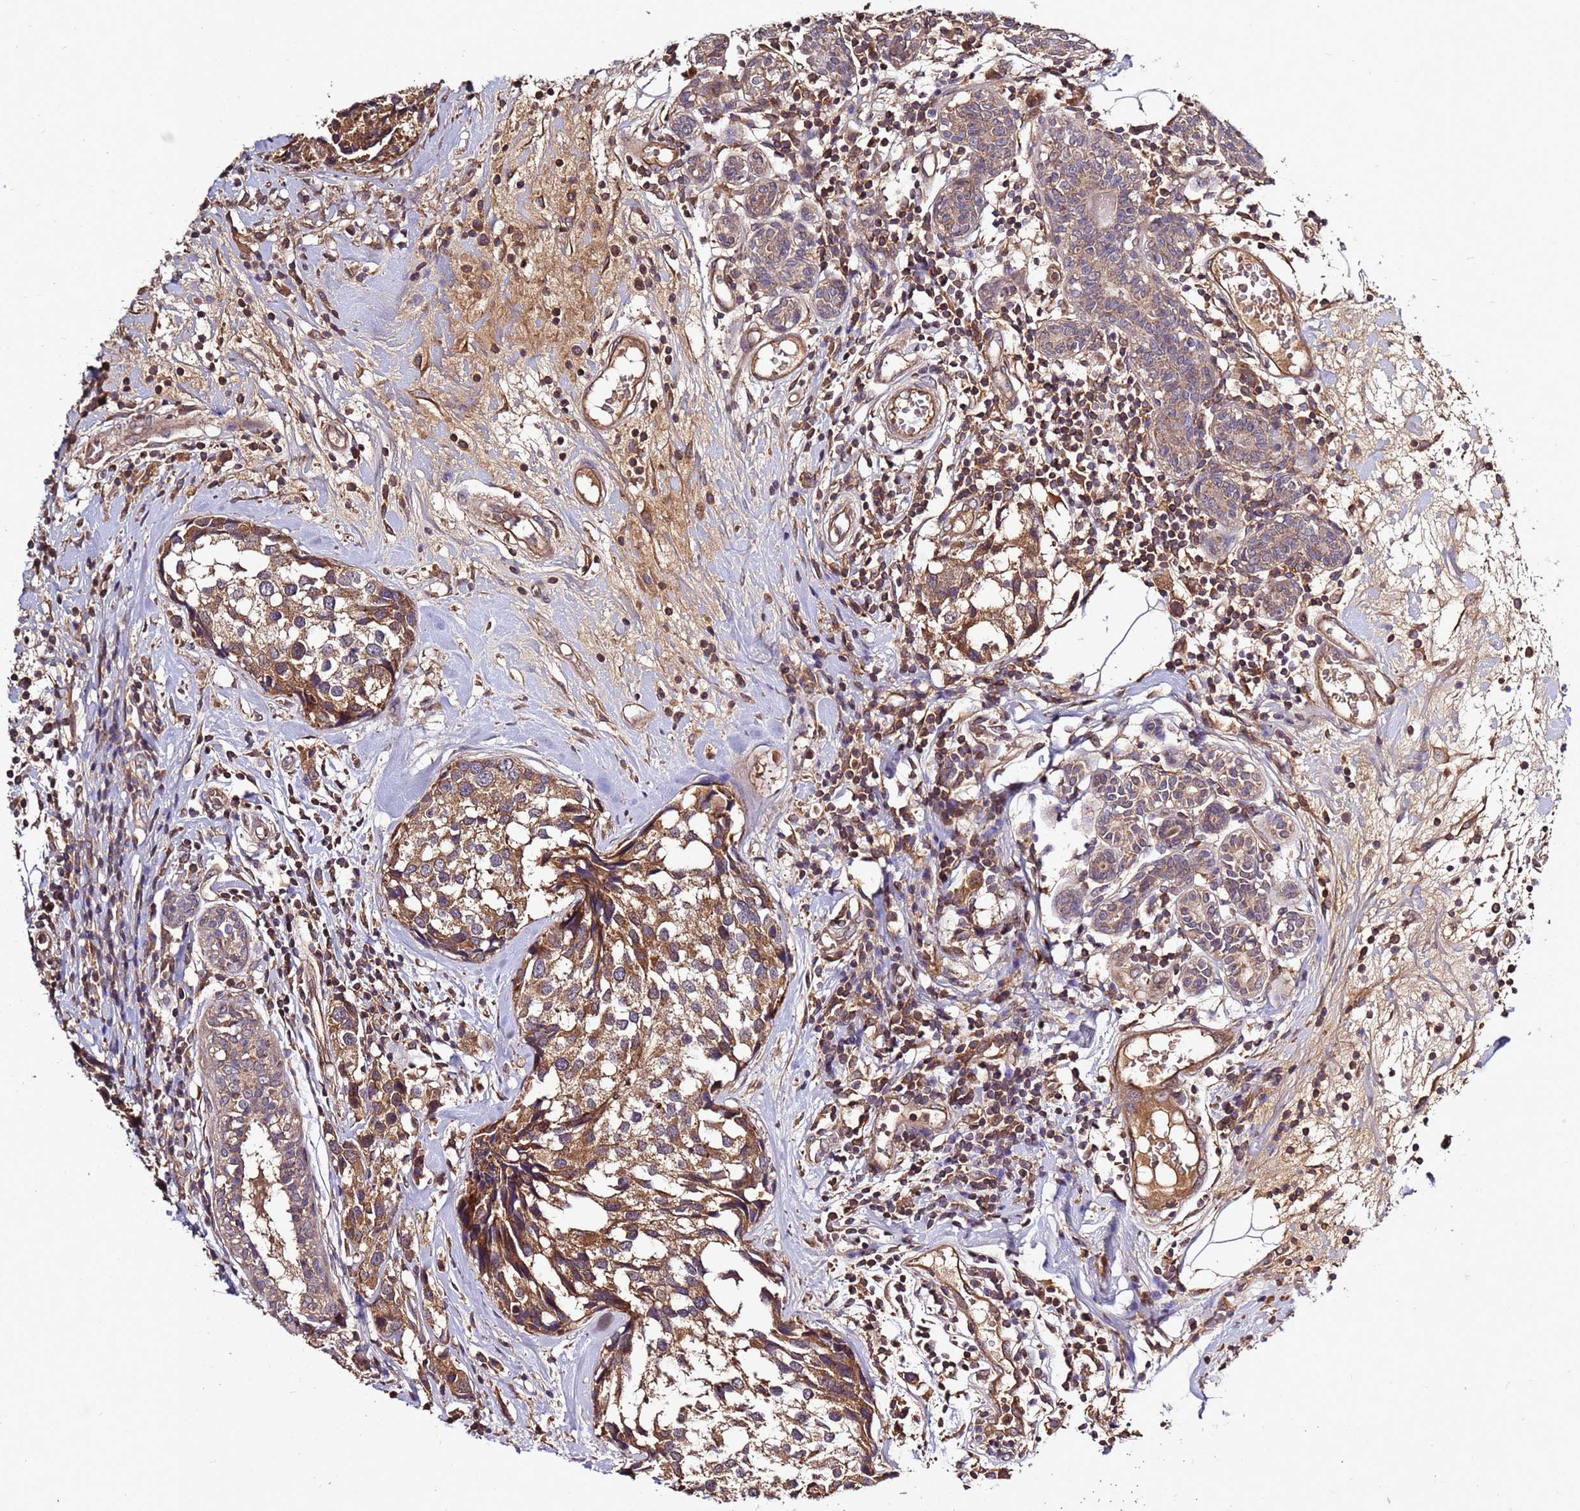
{"staining": {"intensity": "moderate", "quantity": ">75%", "location": "cytoplasmic/membranous"}, "tissue": "breast cancer", "cell_type": "Tumor cells", "image_type": "cancer", "snomed": [{"axis": "morphology", "description": "Lobular carcinoma"}, {"axis": "topography", "description": "Breast"}], "caption": "Protein analysis of breast cancer (lobular carcinoma) tissue shows moderate cytoplasmic/membranous staining in about >75% of tumor cells. The protein of interest is stained brown, and the nuclei are stained in blue (DAB (3,3'-diaminobenzidine) IHC with brightfield microscopy, high magnification).", "gene": "RPS15A", "patient": {"sex": "female", "age": 59}}